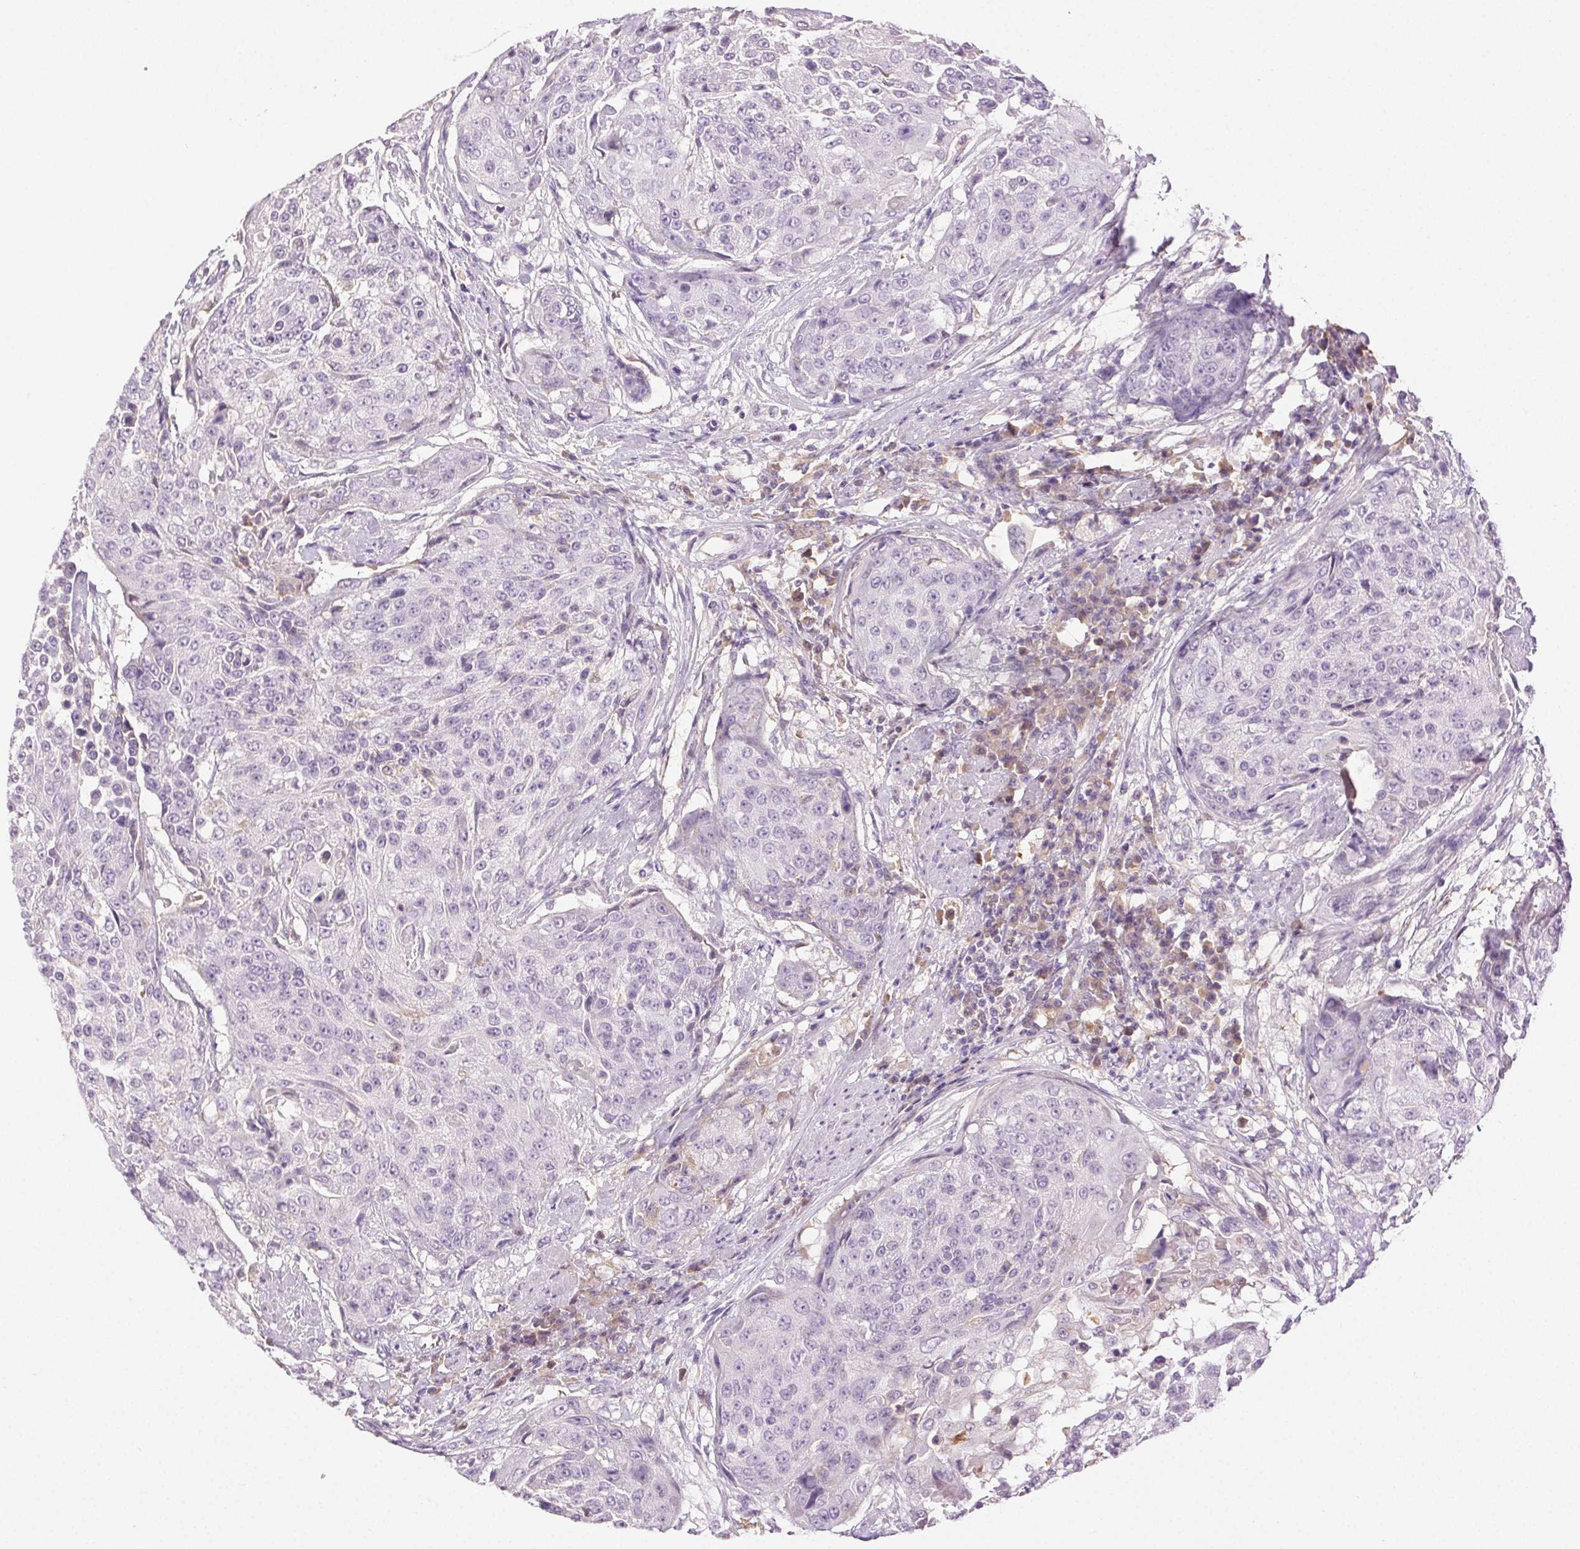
{"staining": {"intensity": "negative", "quantity": "none", "location": "none"}, "tissue": "urothelial cancer", "cell_type": "Tumor cells", "image_type": "cancer", "snomed": [{"axis": "morphology", "description": "Urothelial carcinoma, High grade"}, {"axis": "topography", "description": "Urinary bladder"}], "caption": "Immunohistochemistry (IHC) image of neoplastic tissue: human urothelial cancer stained with DAB exhibits no significant protein positivity in tumor cells. (Stains: DAB IHC with hematoxylin counter stain, Microscopy: brightfield microscopy at high magnification).", "gene": "BPIFB2", "patient": {"sex": "female", "age": 63}}